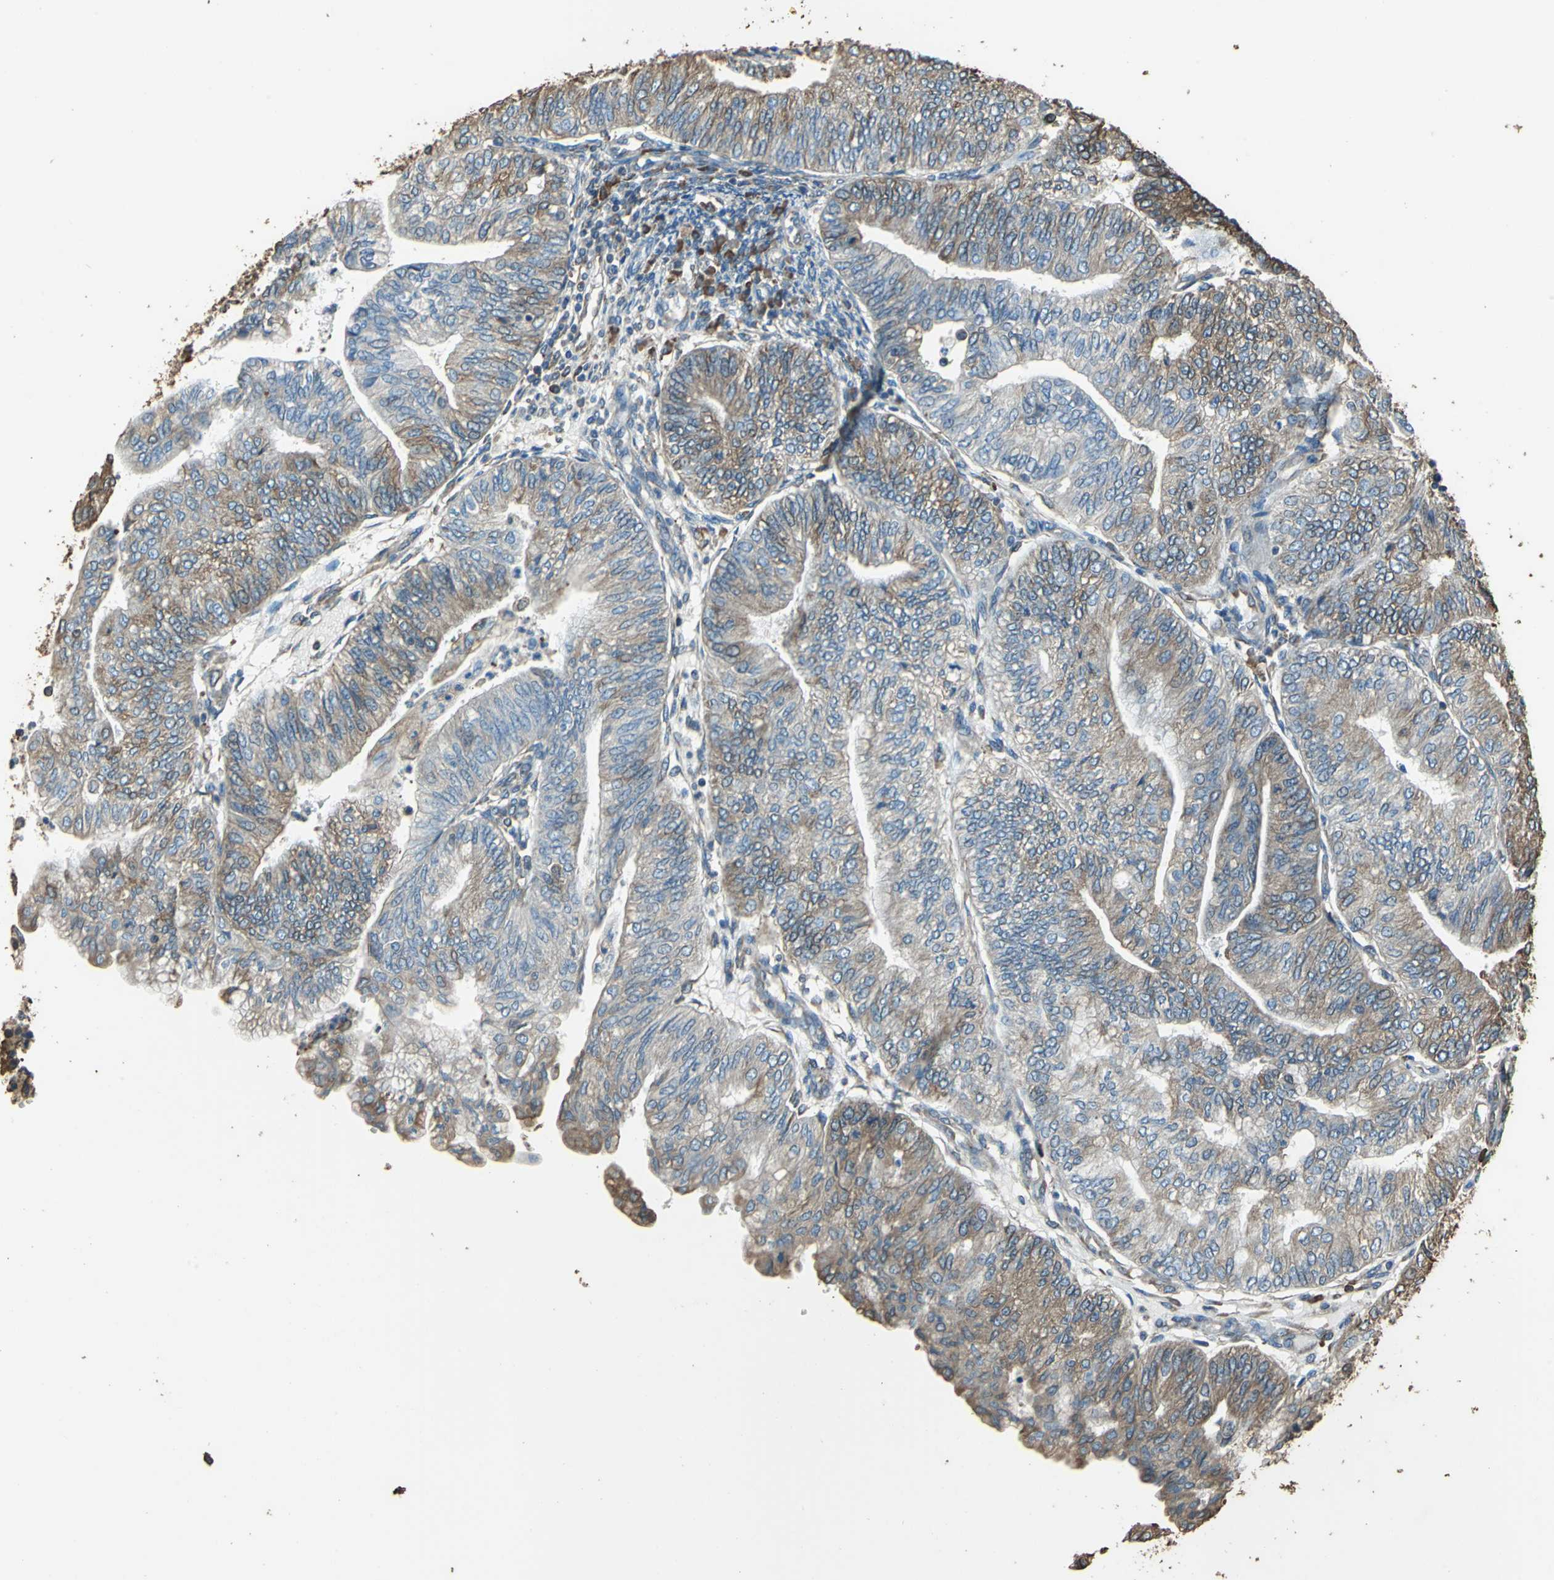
{"staining": {"intensity": "moderate", "quantity": ">75%", "location": "cytoplasmic/membranous"}, "tissue": "endometrial cancer", "cell_type": "Tumor cells", "image_type": "cancer", "snomed": [{"axis": "morphology", "description": "Adenocarcinoma, NOS"}, {"axis": "topography", "description": "Endometrium"}], "caption": "Tumor cells reveal medium levels of moderate cytoplasmic/membranous expression in approximately >75% of cells in endometrial cancer. Nuclei are stained in blue.", "gene": "GPANK1", "patient": {"sex": "female", "age": 59}}